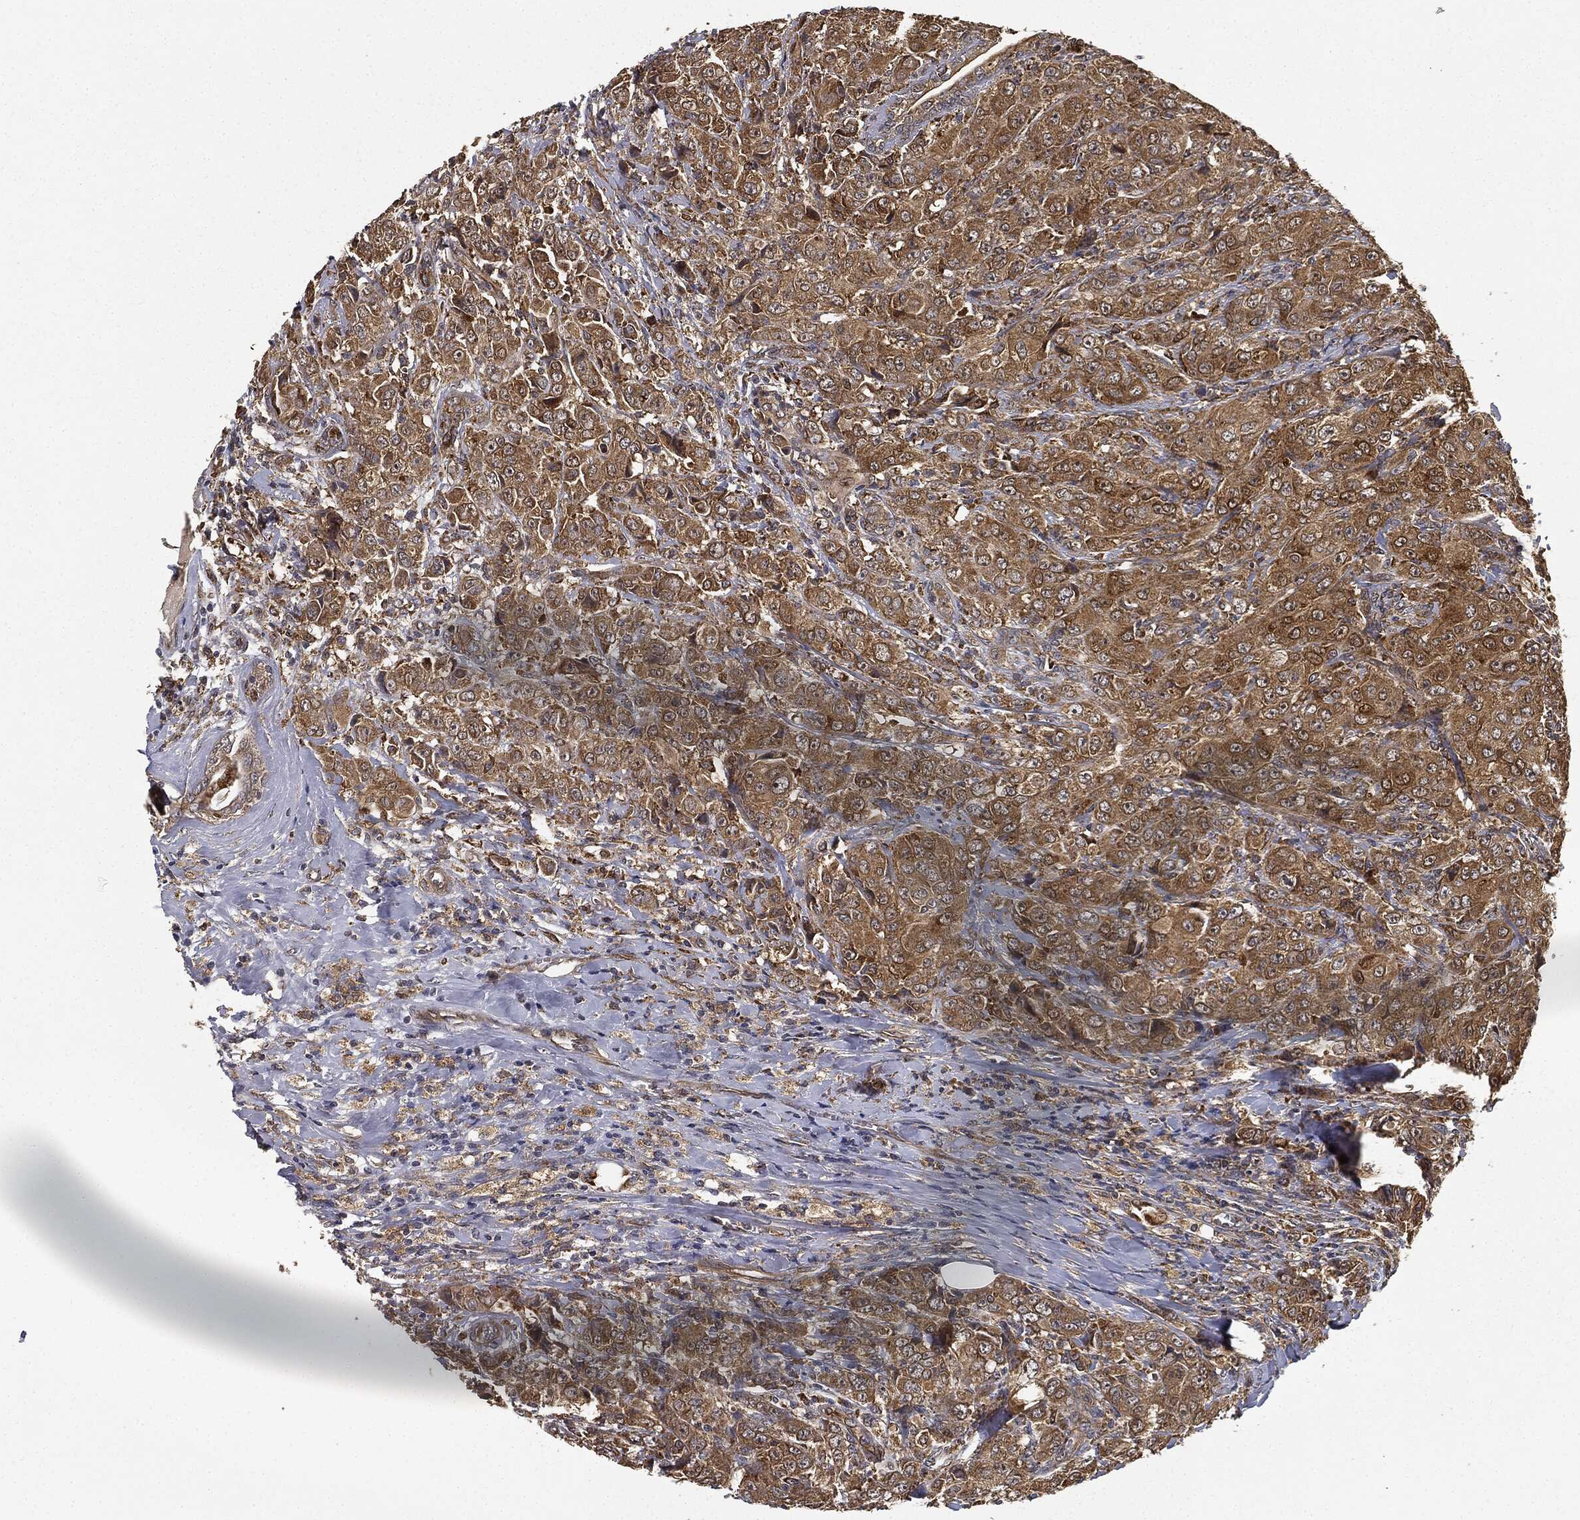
{"staining": {"intensity": "strong", "quantity": ">75%", "location": "cytoplasmic/membranous"}, "tissue": "breast cancer", "cell_type": "Tumor cells", "image_type": "cancer", "snomed": [{"axis": "morphology", "description": "Duct carcinoma"}, {"axis": "topography", "description": "Breast"}], "caption": "Protein expression analysis of human invasive ductal carcinoma (breast) reveals strong cytoplasmic/membranous positivity in about >75% of tumor cells.", "gene": "MIER2", "patient": {"sex": "female", "age": 43}}